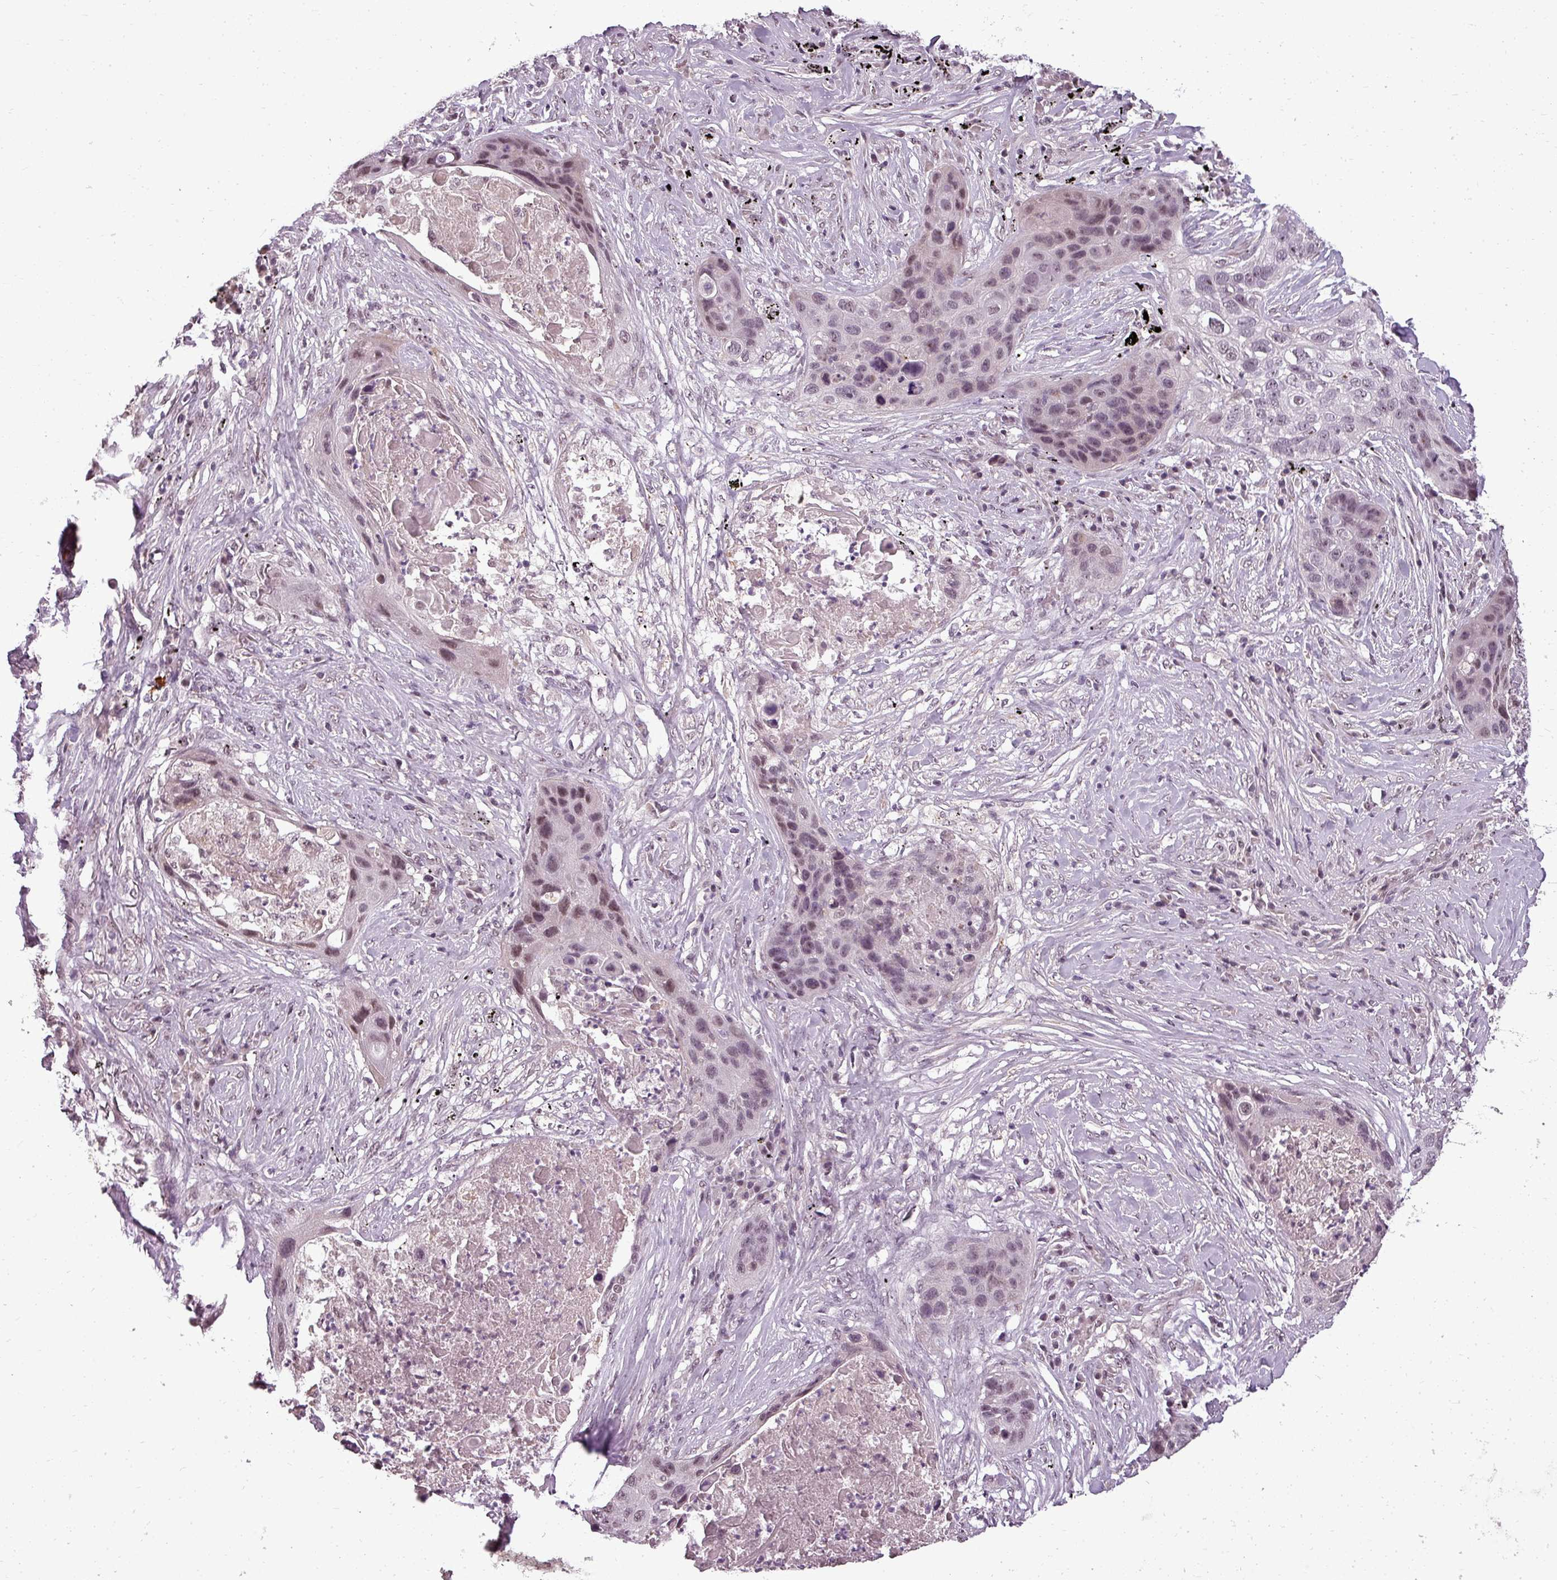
{"staining": {"intensity": "moderate", "quantity": "25%-75%", "location": "nuclear"}, "tissue": "lung cancer", "cell_type": "Tumor cells", "image_type": "cancer", "snomed": [{"axis": "morphology", "description": "Squamous cell carcinoma, NOS"}, {"axis": "topography", "description": "Lung"}], "caption": "Lung cancer (squamous cell carcinoma) stained with IHC shows moderate nuclear positivity in about 25%-75% of tumor cells.", "gene": "BCAS3", "patient": {"sex": "female", "age": 63}}